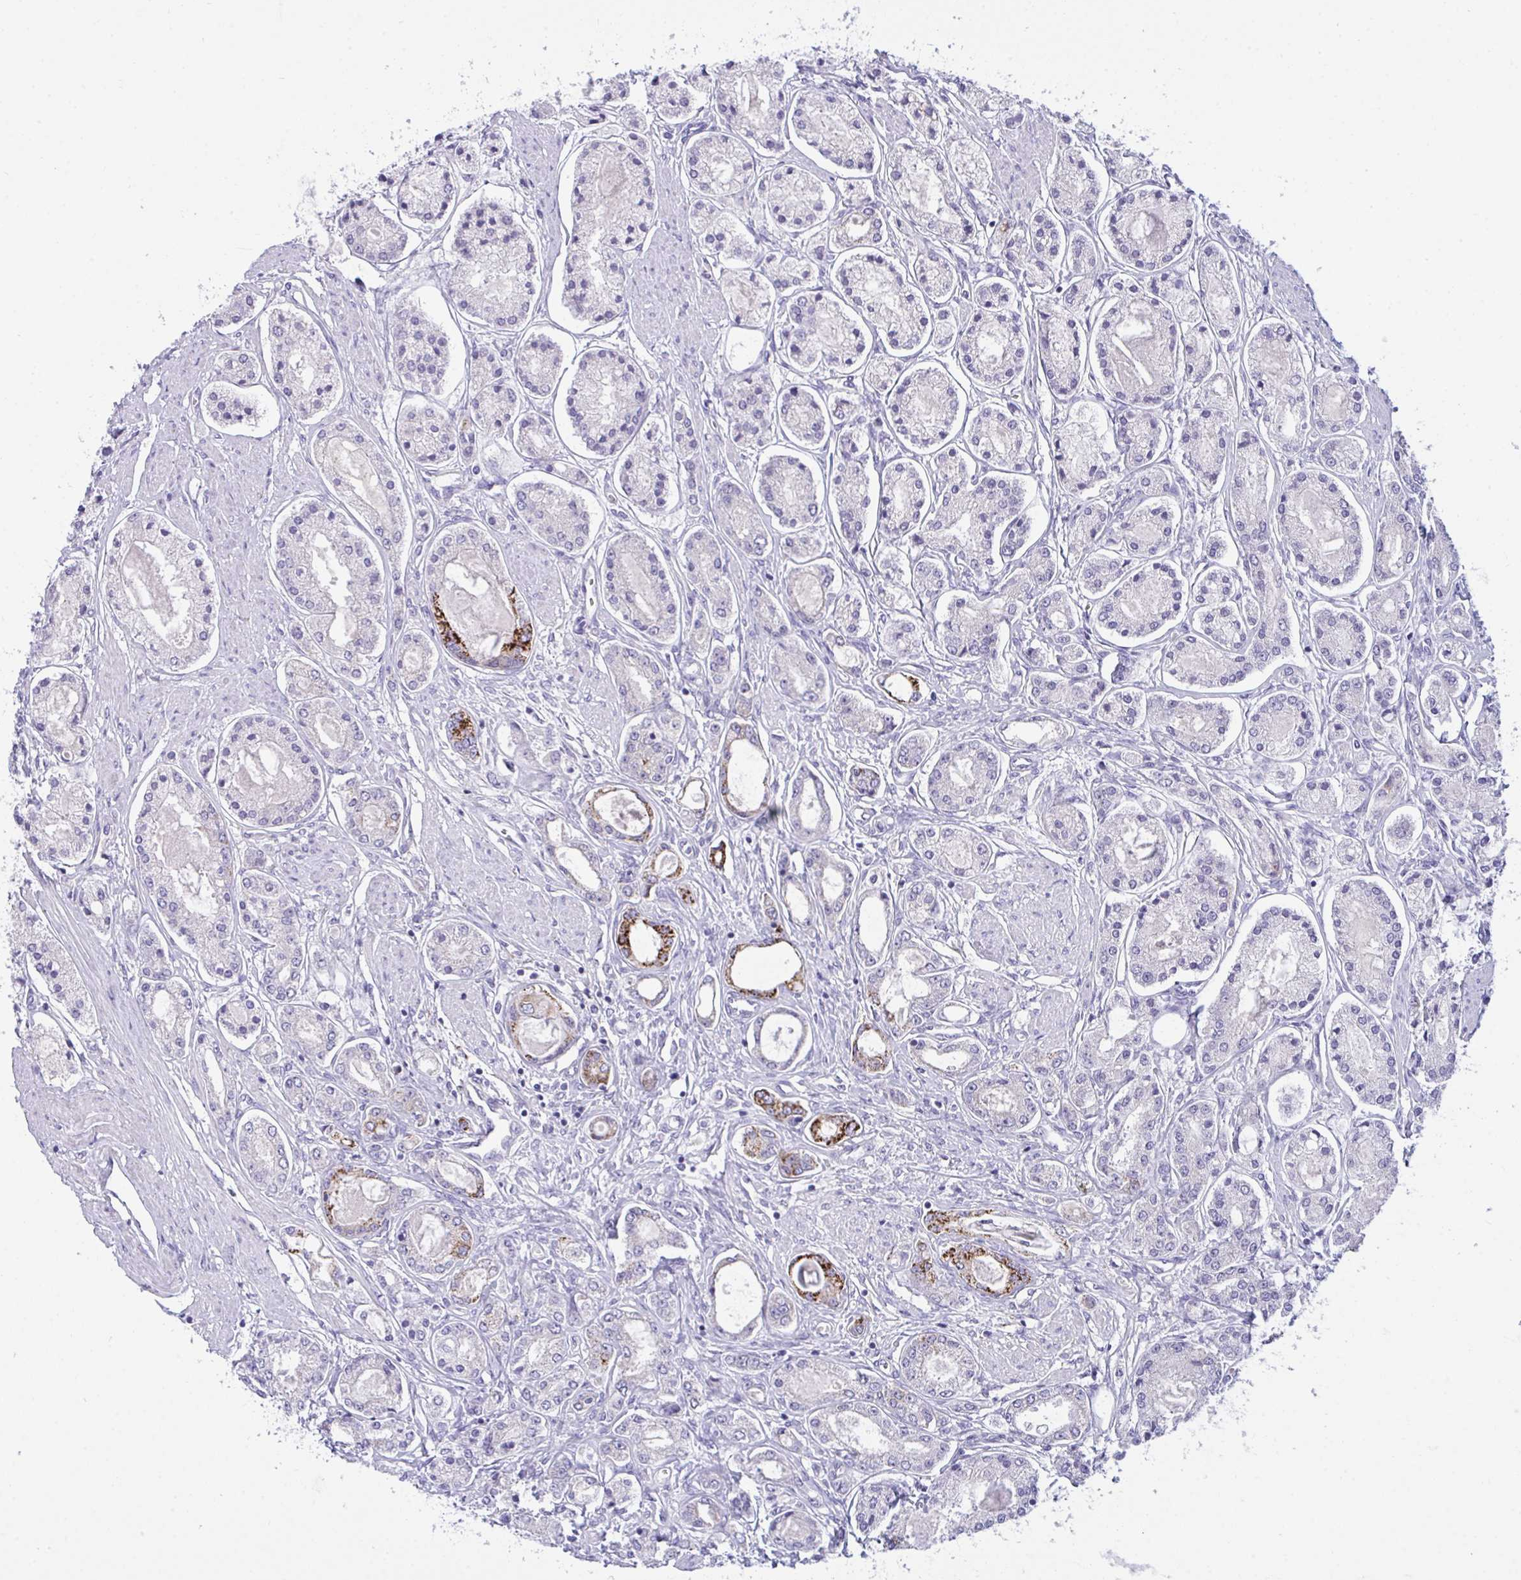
{"staining": {"intensity": "strong", "quantity": "<25%", "location": "cytoplasmic/membranous"}, "tissue": "prostate cancer", "cell_type": "Tumor cells", "image_type": "cancer", "snomed": [{"axis": "morphology", "description": "Adenocarcinoma, High grade"}, {"axis": "topography", "description": "Prostate"}], "caption": "IHC (DAB) staining of high-grade adenocarcinoma (prostate) exhibits strong cytoplasmic/membranous protein expression in approximately <25% of tumor cells. Immunohistochemistry stains the protein of interest in brown and the nuclei are stained blue.", "gene": "SEMA6B", "patient": {"sex": "male", "age": 66}}